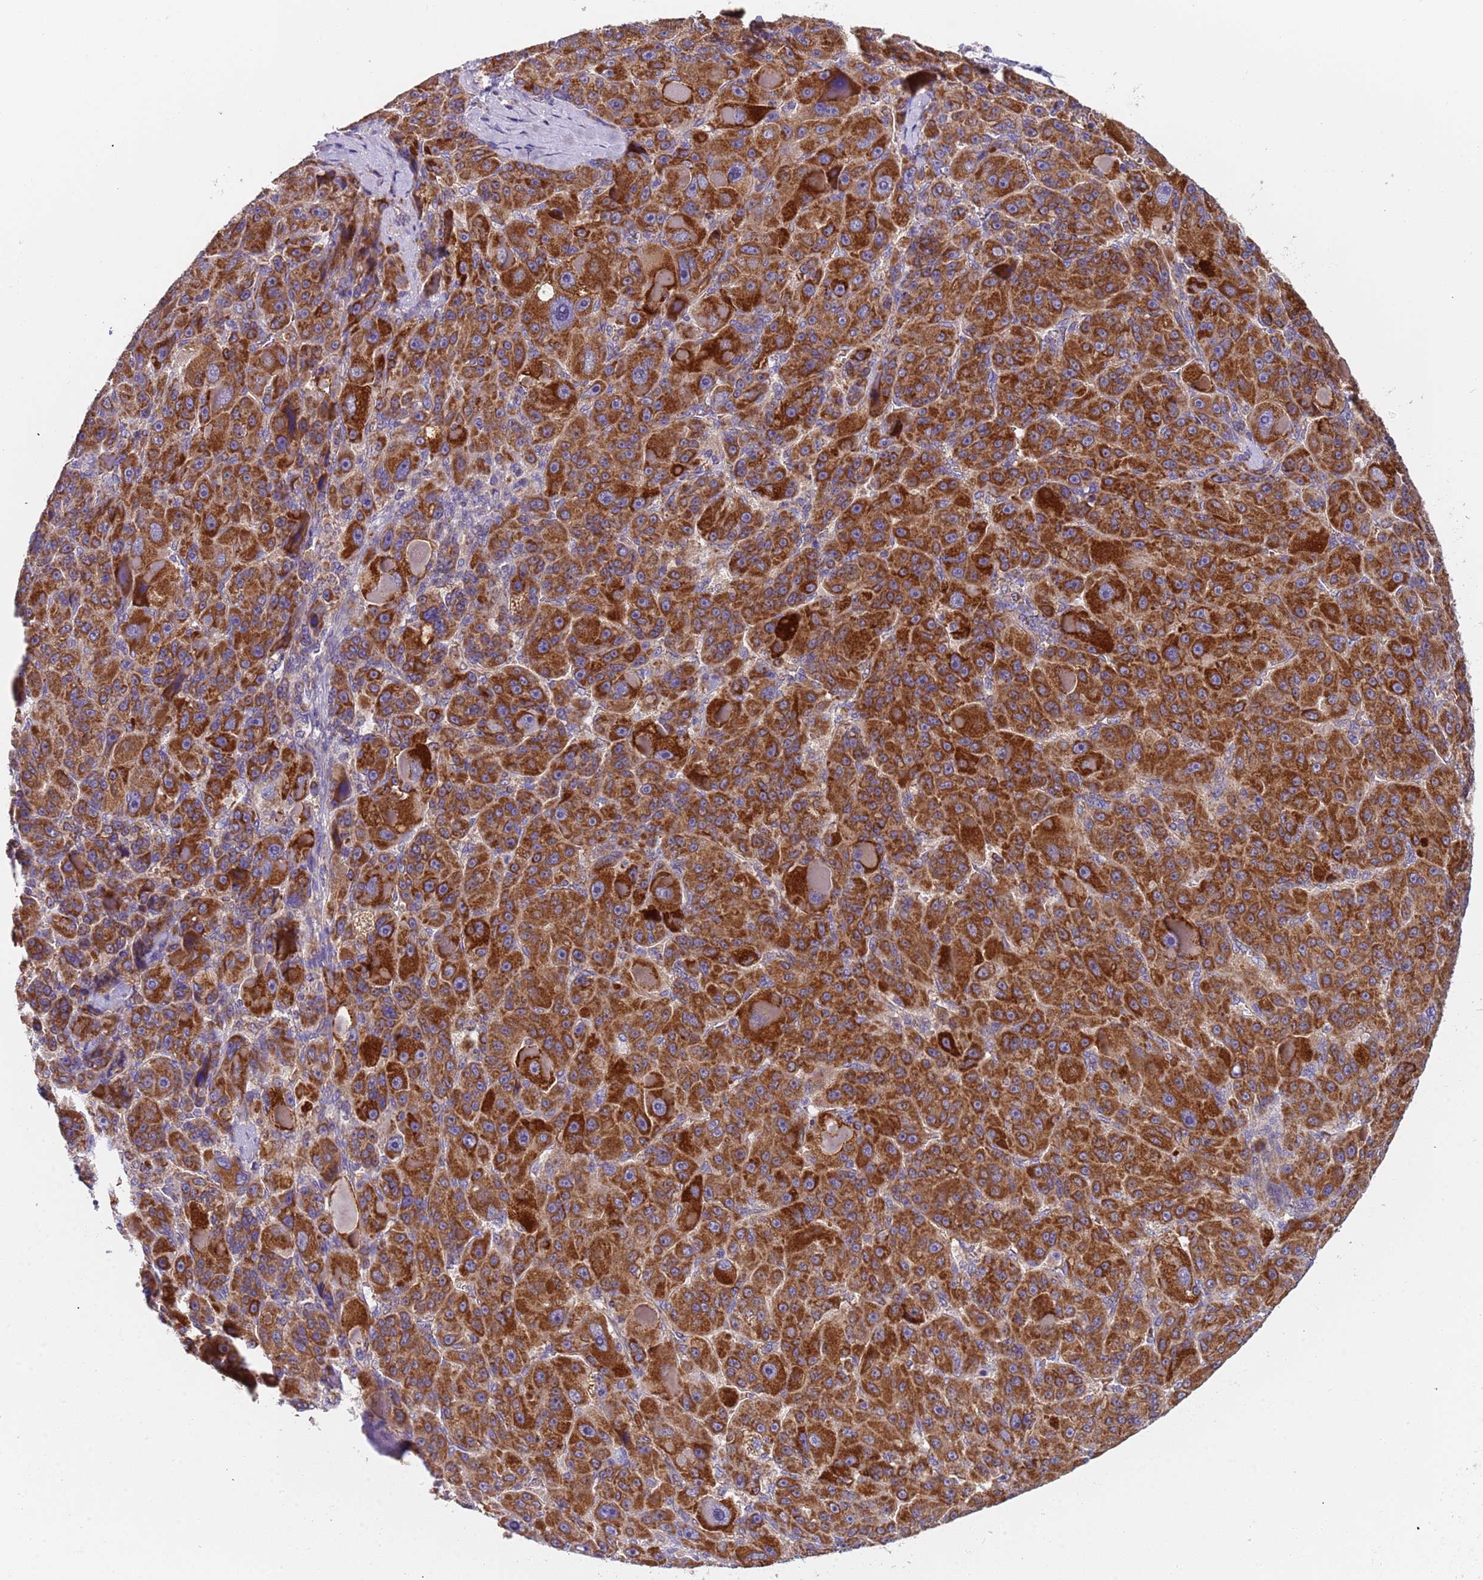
{"staining": {"intensity": "strong", "quantity": ">75%", "location": "cytoplasmic/membranous"}, "tissue": "liver cancer", "cell_type": "Tumor cells", "image_type": "cancer", "snomed": [{"axis": "morphology", "description": "Carcinoma, Hepatocellular, NOS"}, {"axis": "topography", "description": "Liver"}], "caption": "IHC staining of hepatocellular carcinoma (liver), which reveals high levels of strong cytoplasmic/membranous staining in about >75% of tumor cells indicating strong cytoplasmic/membranous protein positivity. The staining was performed using DAB (brown) for protein detection and nuclei were counterstained in hematoxylin (blue).", "gene": "TMEM126A", "patient": {"sex": "male", "age": 76}}